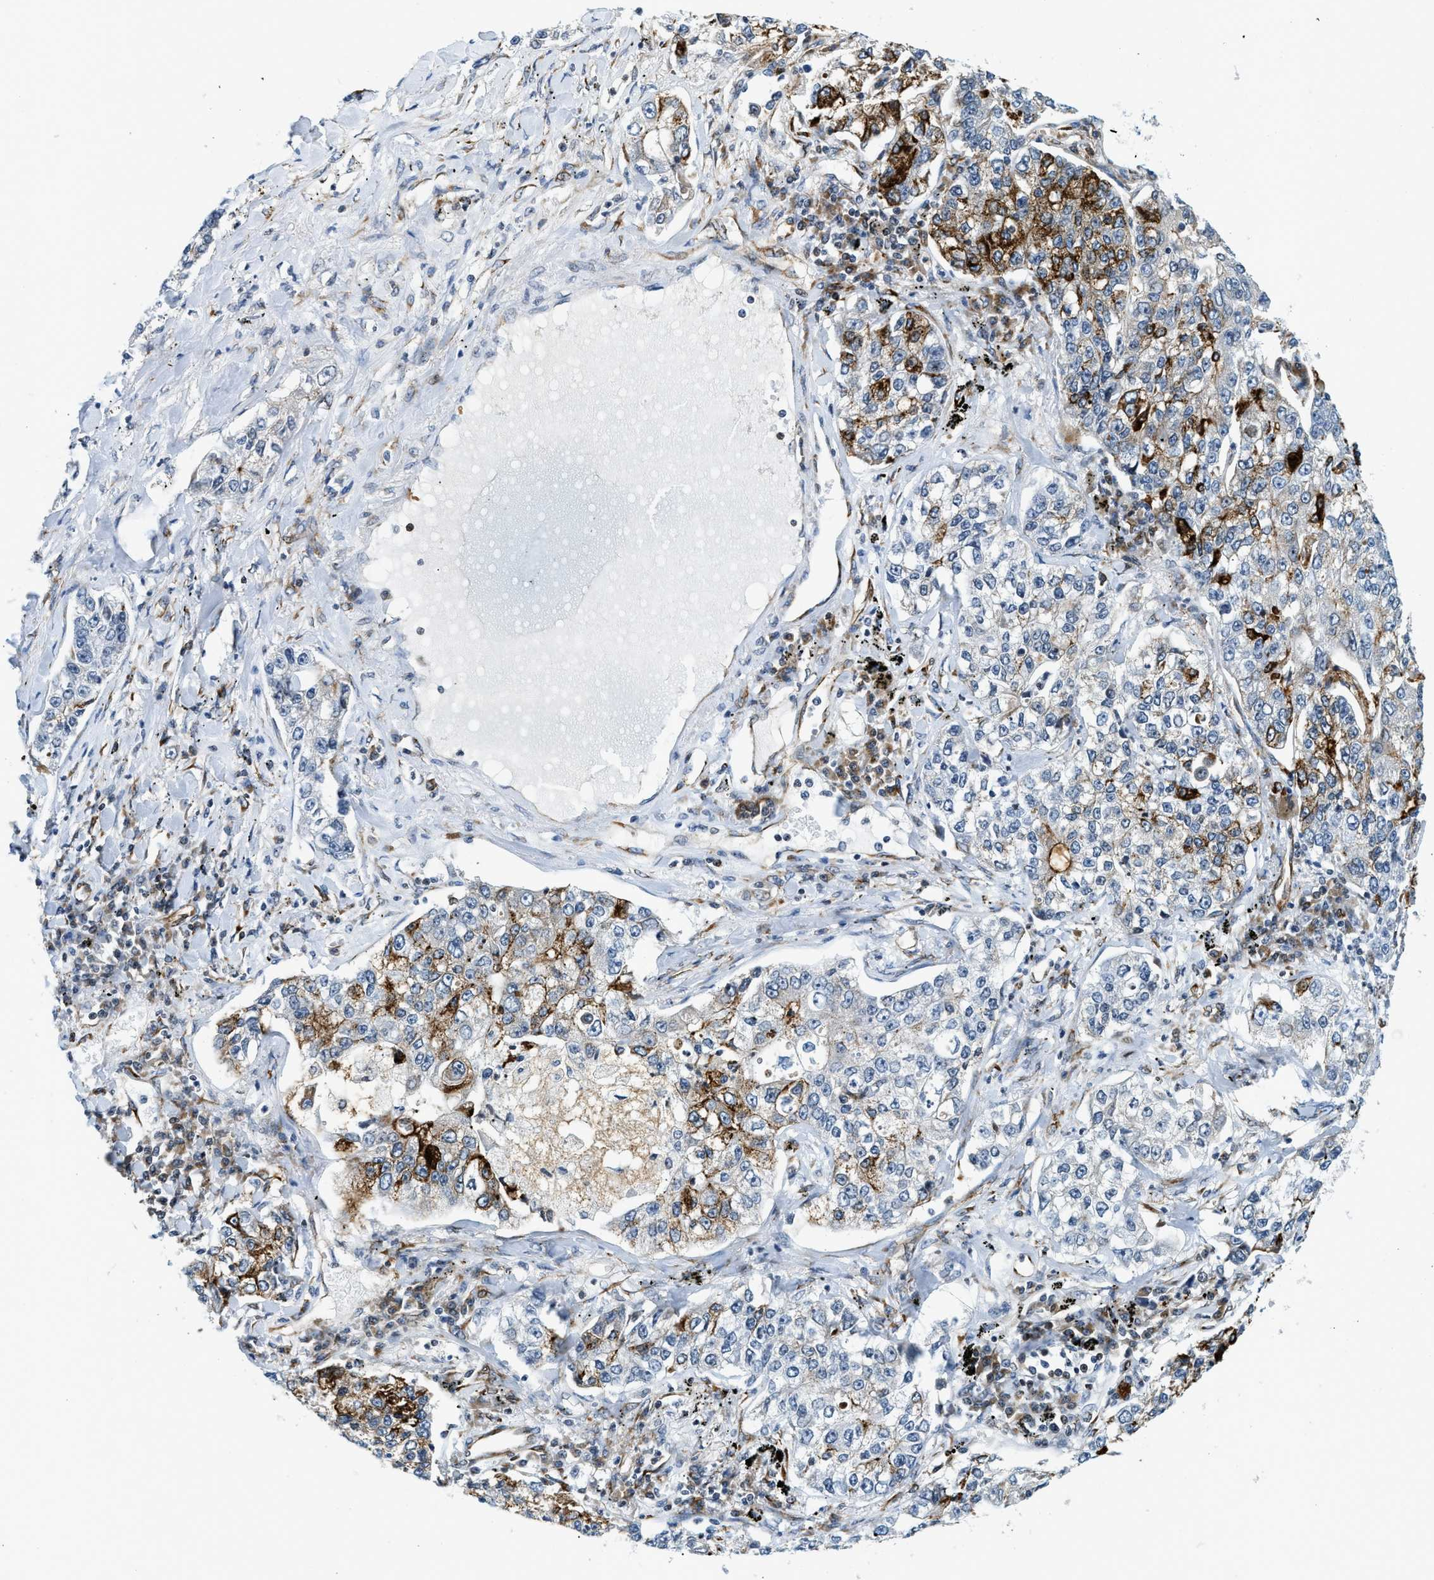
{"staining": {"intensity": "negative", "quantity": "none", "location": "none"}, "tissue": "lung cancer", "cell_type": "Tumor cells", "image_type": "cancer", "snomed": [{"axis": "morphology", "description": "Adenocarcinoma, NOS"}, {"axis": "topography", "description": "Lung"}], "caption": "Tumor cells show no significant protein staining in adenocarcinoma (lung).", "gene": "UVRAG", "patient": {"sex": "male", "age": 49}}